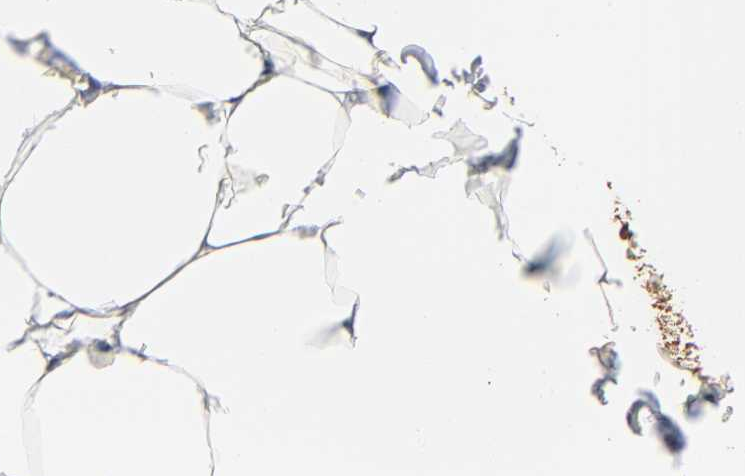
{"staining": {"intensity": "moderate", "quantity": "25%-75%", "location": "cytoplasmic/membranous"}, "tissue": "adipose tissue", "cell_type": "Adipocytes", "image_type": "normal", "snomed": [{"axis": "morphology", "description": "Normal tissue, NOS"}, {"axis": "topography", "description": "Vascular tissue"}], "caption": "High-power microscopy captured an immunohistochemistry (IHC) photomicrograph of unremarkable adipose tissue, revealing moderate cytoplasmic/membranous staining in about 25%-75% of adipocytes. The staining was performed using DAB (3,3'-diaminobenzidine) to visualize the protein expression in brown, while the nuclei were stained in blue with hematoxylin (Magnification: 20x).", "gene": "NDRG2", "patient": {"sex": "male", "age": 41}}